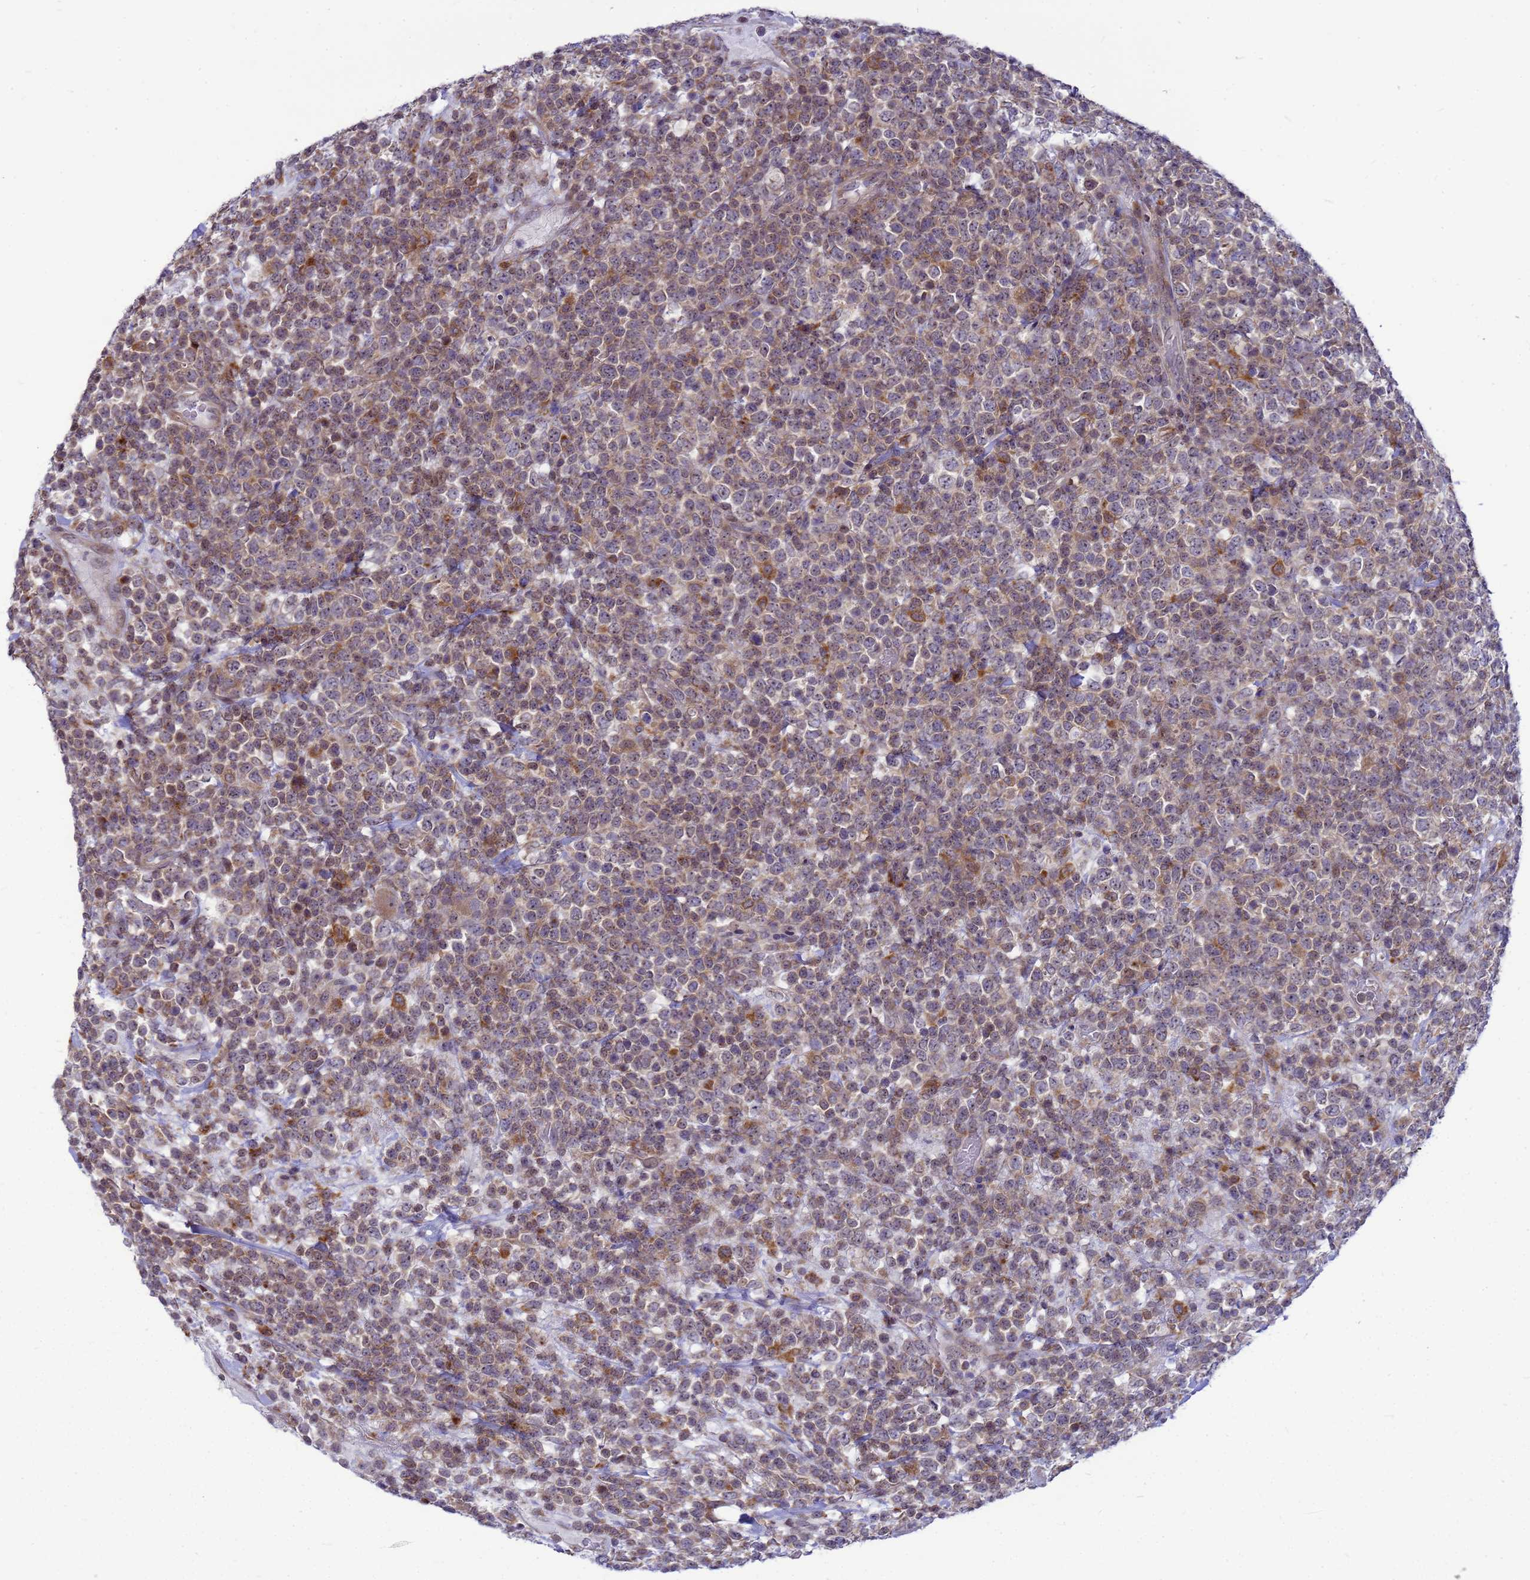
{"staining": {"intensity": "moderate", "quantity": "25%-75%", "location": "cytoplasmic/membranous"}, "tissue": "lymphoma", "cell_type": "Tumor cells", "image_type": "cancer", "snomed": [{"axis": "morphology", "description": "Malignant lymphoma, non-Hodgkin's type, High grade"}, {"axis": "topography", "description": "Colon"}], "caption": "Protein expression by immunohistochemistry demonstrates moderate cytoplasmic/membranous expression in approximately 25%-75% of tumor cells in malignant lymphoma, non-Hodgkin's type (high-grade).", "gene": "C12orf43", "patient": {"sex": "female", "age": 53}}